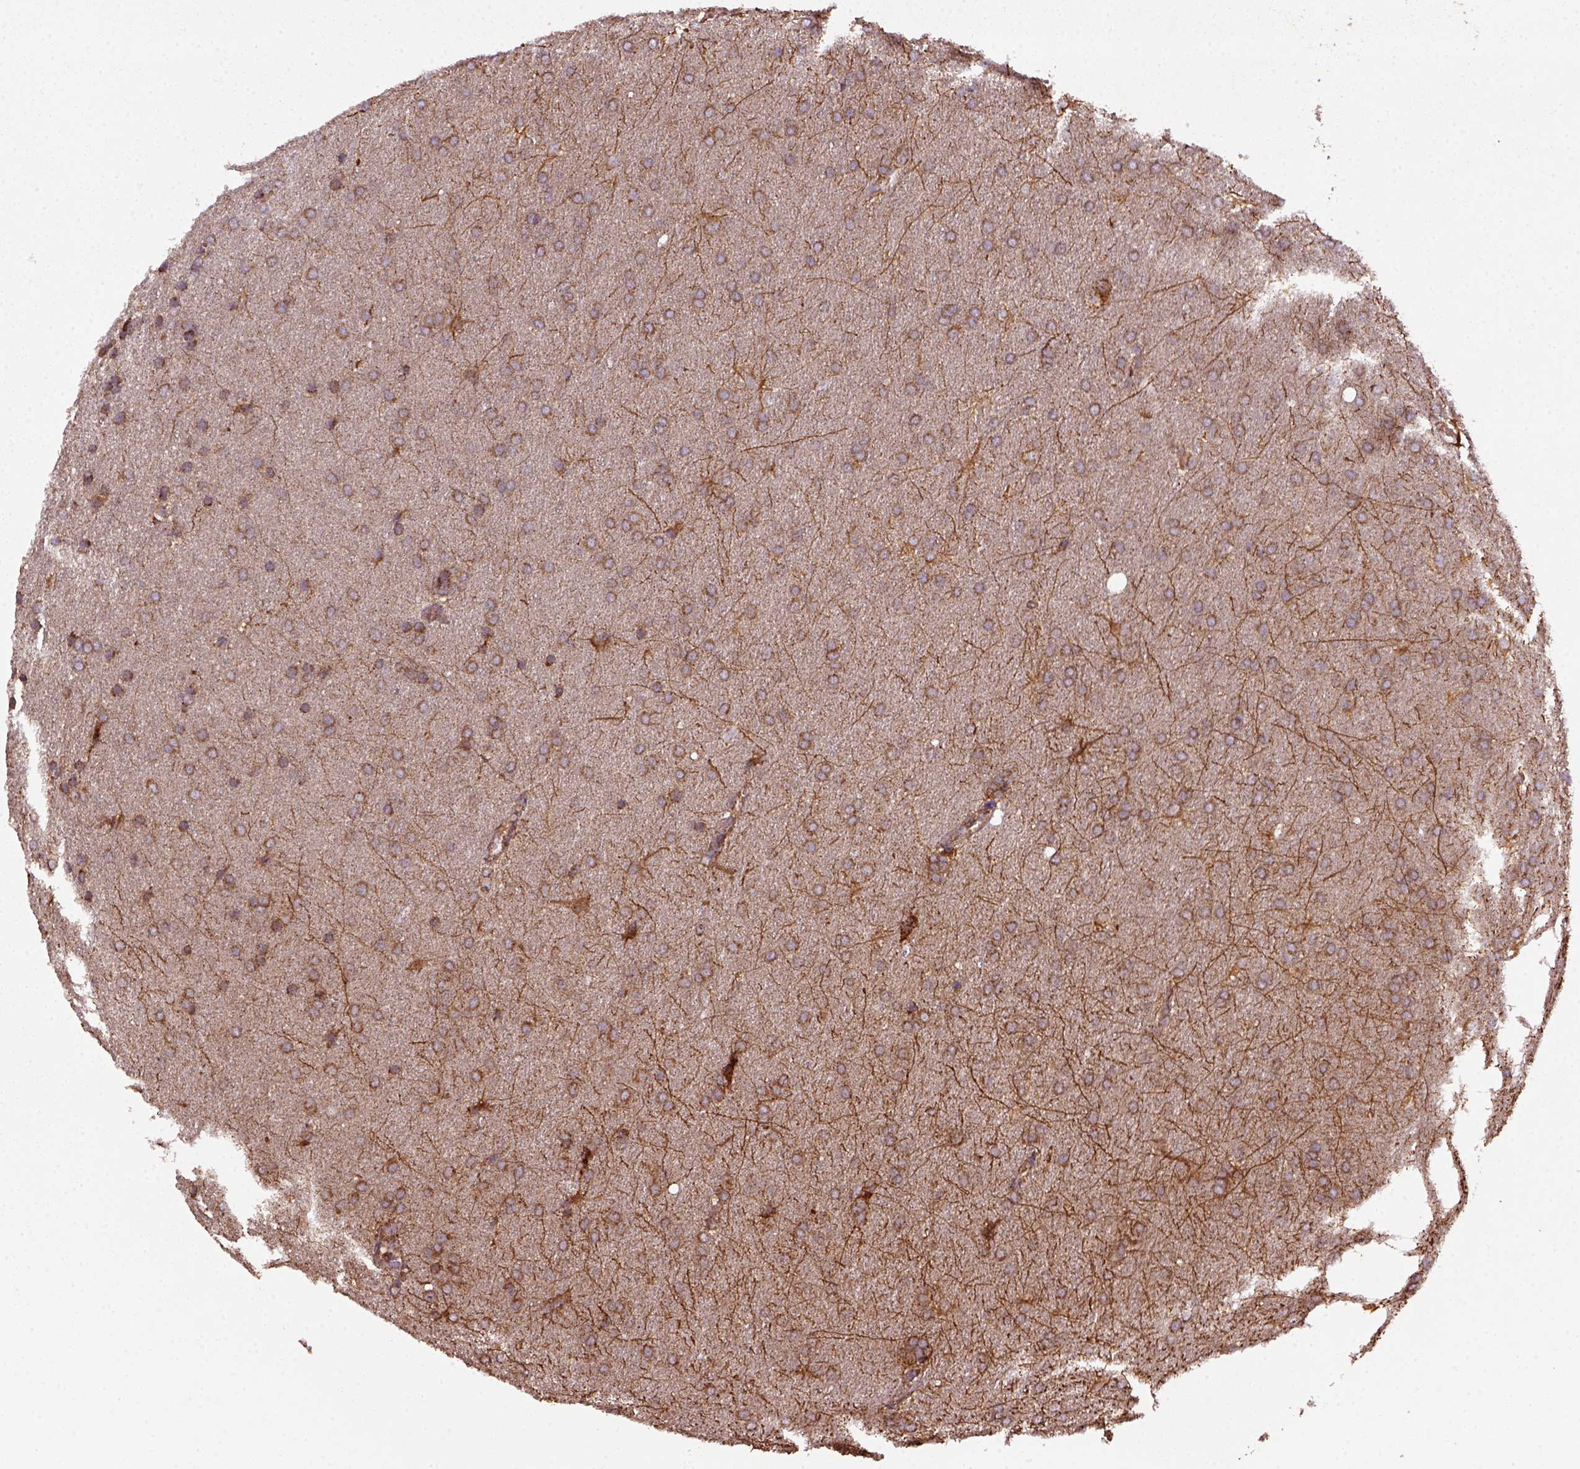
{"staining": {"intensity": "moderate", "quantity": ">75%", "location": "cytoplasmic/membranous"}, "tissue": "glioma", "cell_type": "Tumor cells", "image_type": "cancer", "snomed": [{"axis": "morphology", "description": "Glioma, malignant, Low grade"}, {"axis": "topography", "description": "Brain"}], "caption": "Immunohistochemistry histopathology image of neoplastic tissue: human malignant glioma (low-grade) stained using IHC shows medium levels of moderate protein expression localized specifically in the cytoplasmic/membranous of tumor cells, appearing as a cytoplasmic/membranous brown color.", "gene": "MAPK8IP3", "patient": {"sex": "female", "age": 32}}